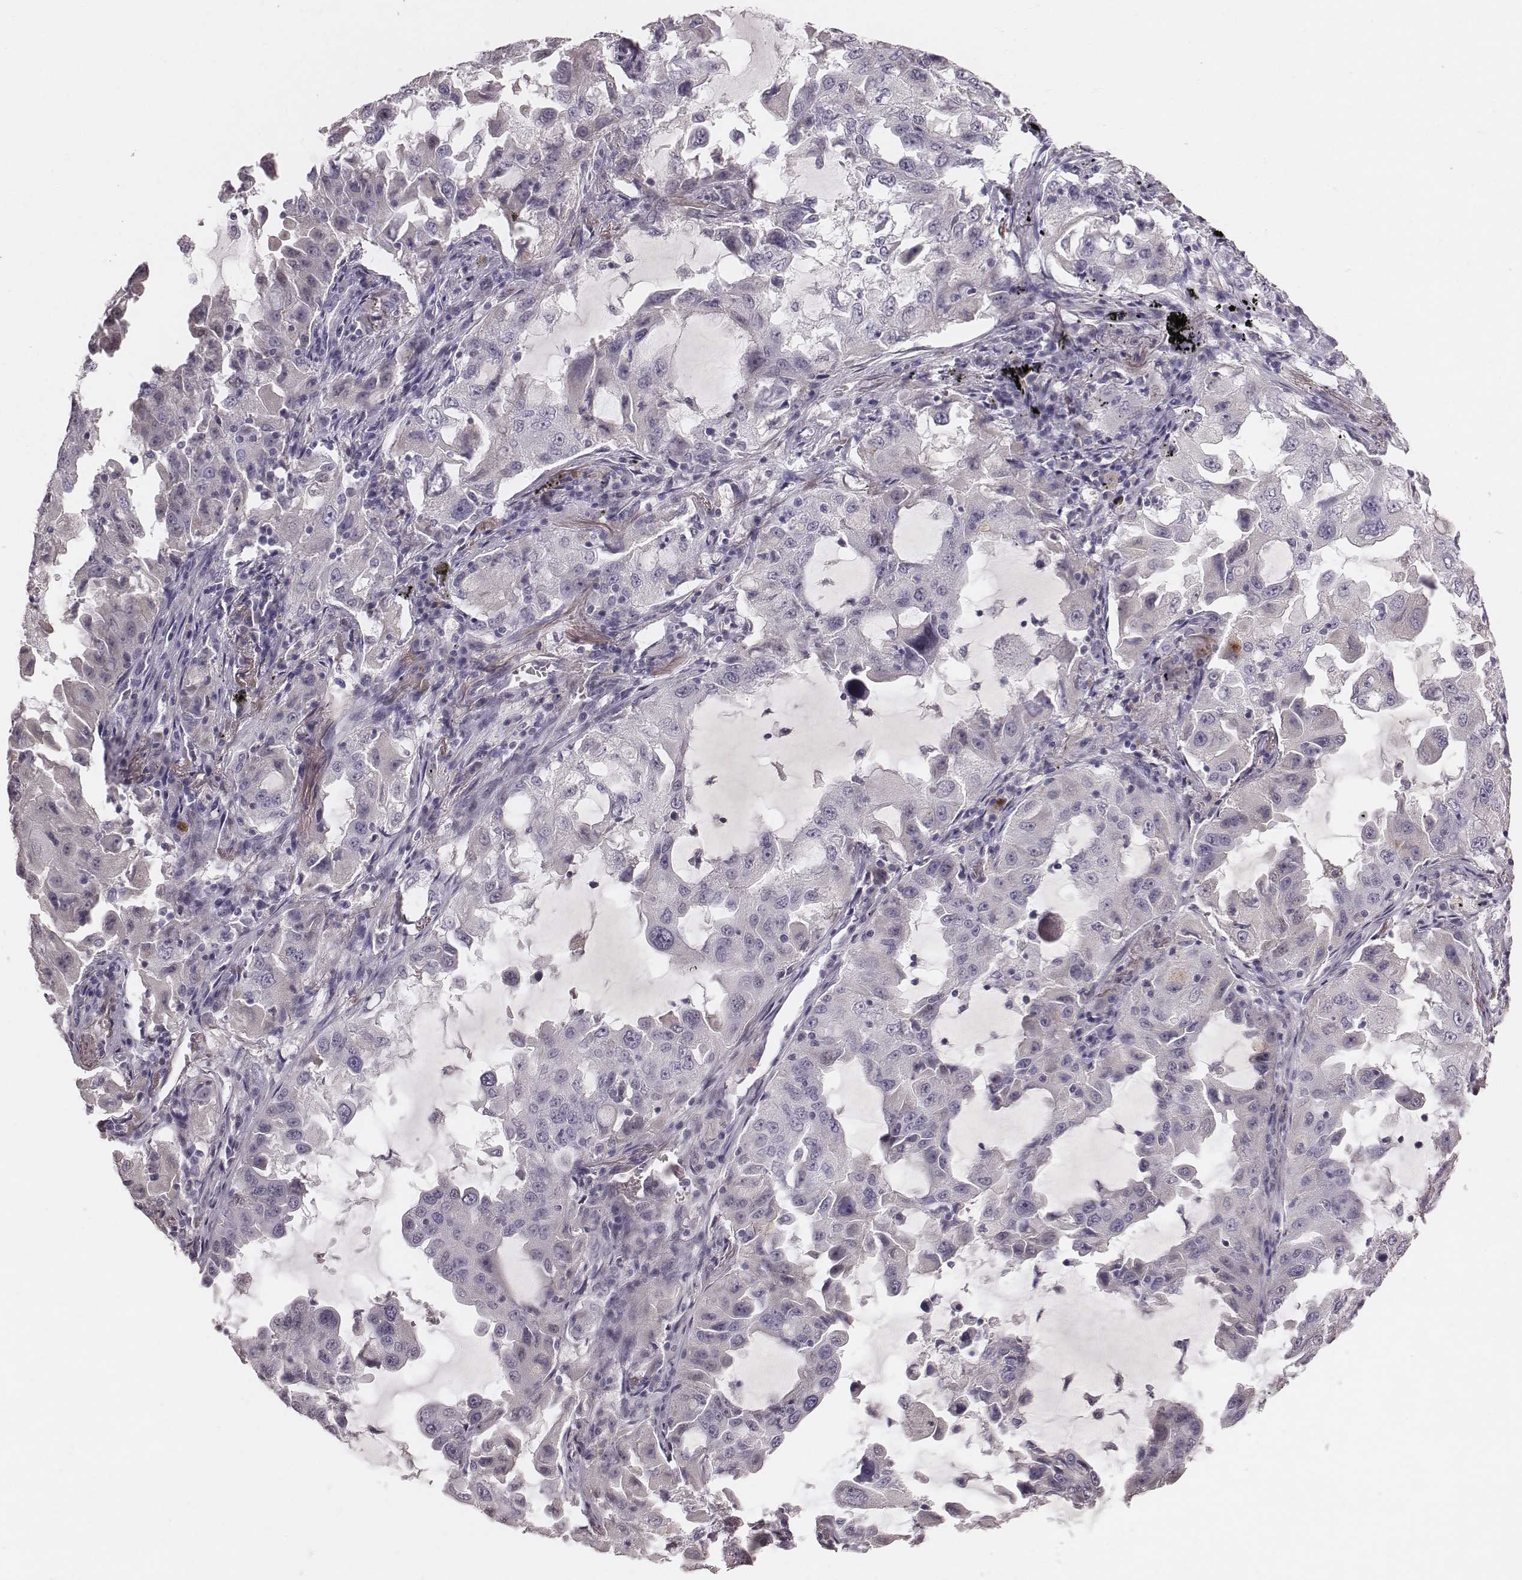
{"staining": {"intensity": "negative", "quantity": "none", "location": "none"}, "tissue": "lung cancer", "cell_type": "Tumor cells", "image_type": "cancer", "snomed": [{"axis": "morphology", "description": "Adenocarcinoma, NOS"}, {"axis": "topography", "description": "Lung"}], "caption": "Tumor cells are negative for brown protein staining in lung adenocarcinoma. (Stains: DAB IHC with hematoxylin counter stain, Microscopy: brightfield microscopy at high magnification).", "gene": "CFTR", "patient": {"sex": "female", "age": 61}}